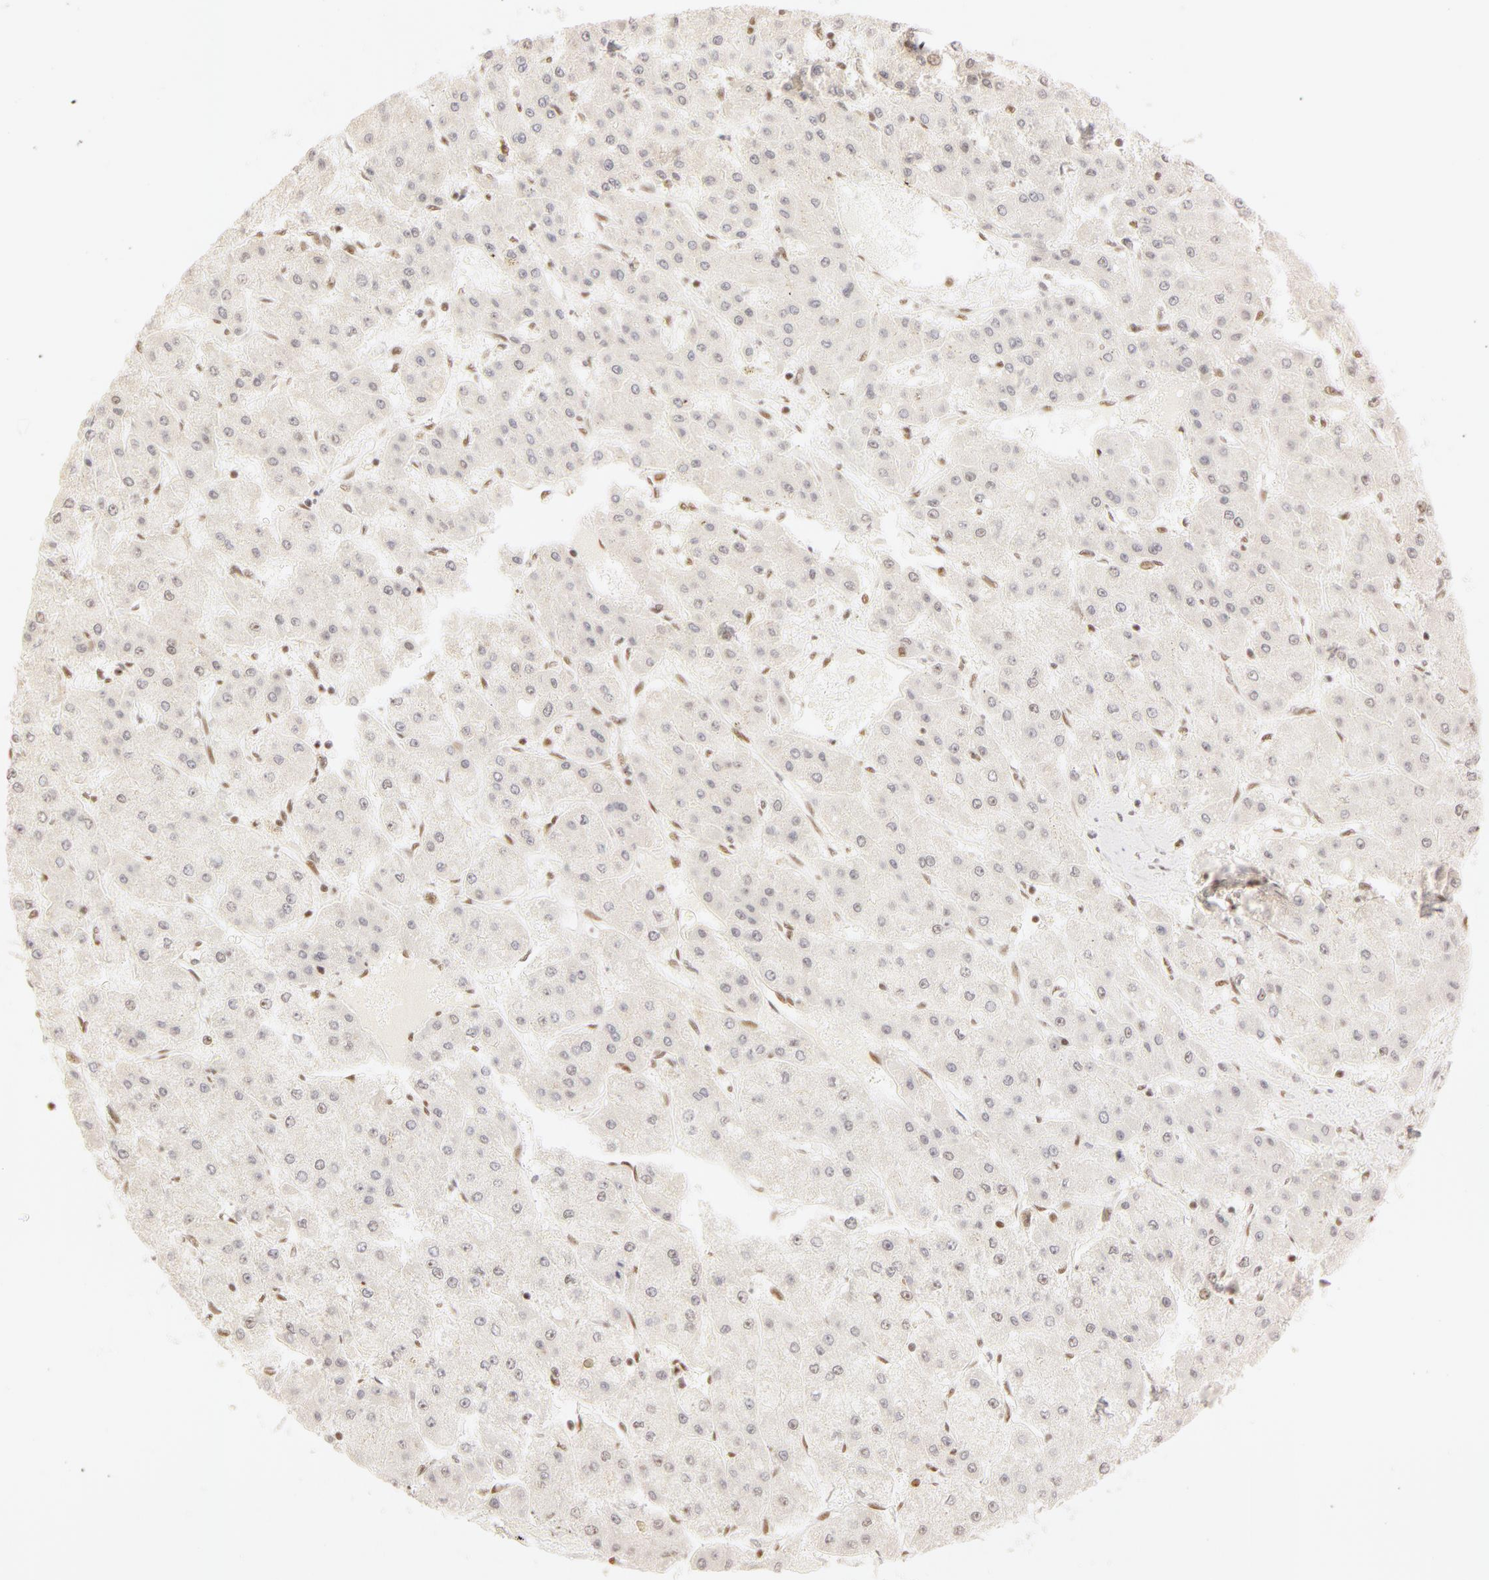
{"staining": {"intensity": "negative", "quantity": "none", "location": "none"}, "tissue": "liver cancer", "cell_type": "Tumor cells", "image_type": "cancer", "snomed": [{"axis": "morphology", "description": "Carcinoma, Hepatocellular, NOS"}, {"axis": "topography", "description": "Liver"}], "caption": "Liver cancer (hepatocellular carcinoma) was stained to show a protein in brown. There is no significant staining in tumor cells.", "gene": "RBM39", "patient": {"sex": "female", "age": 52}}